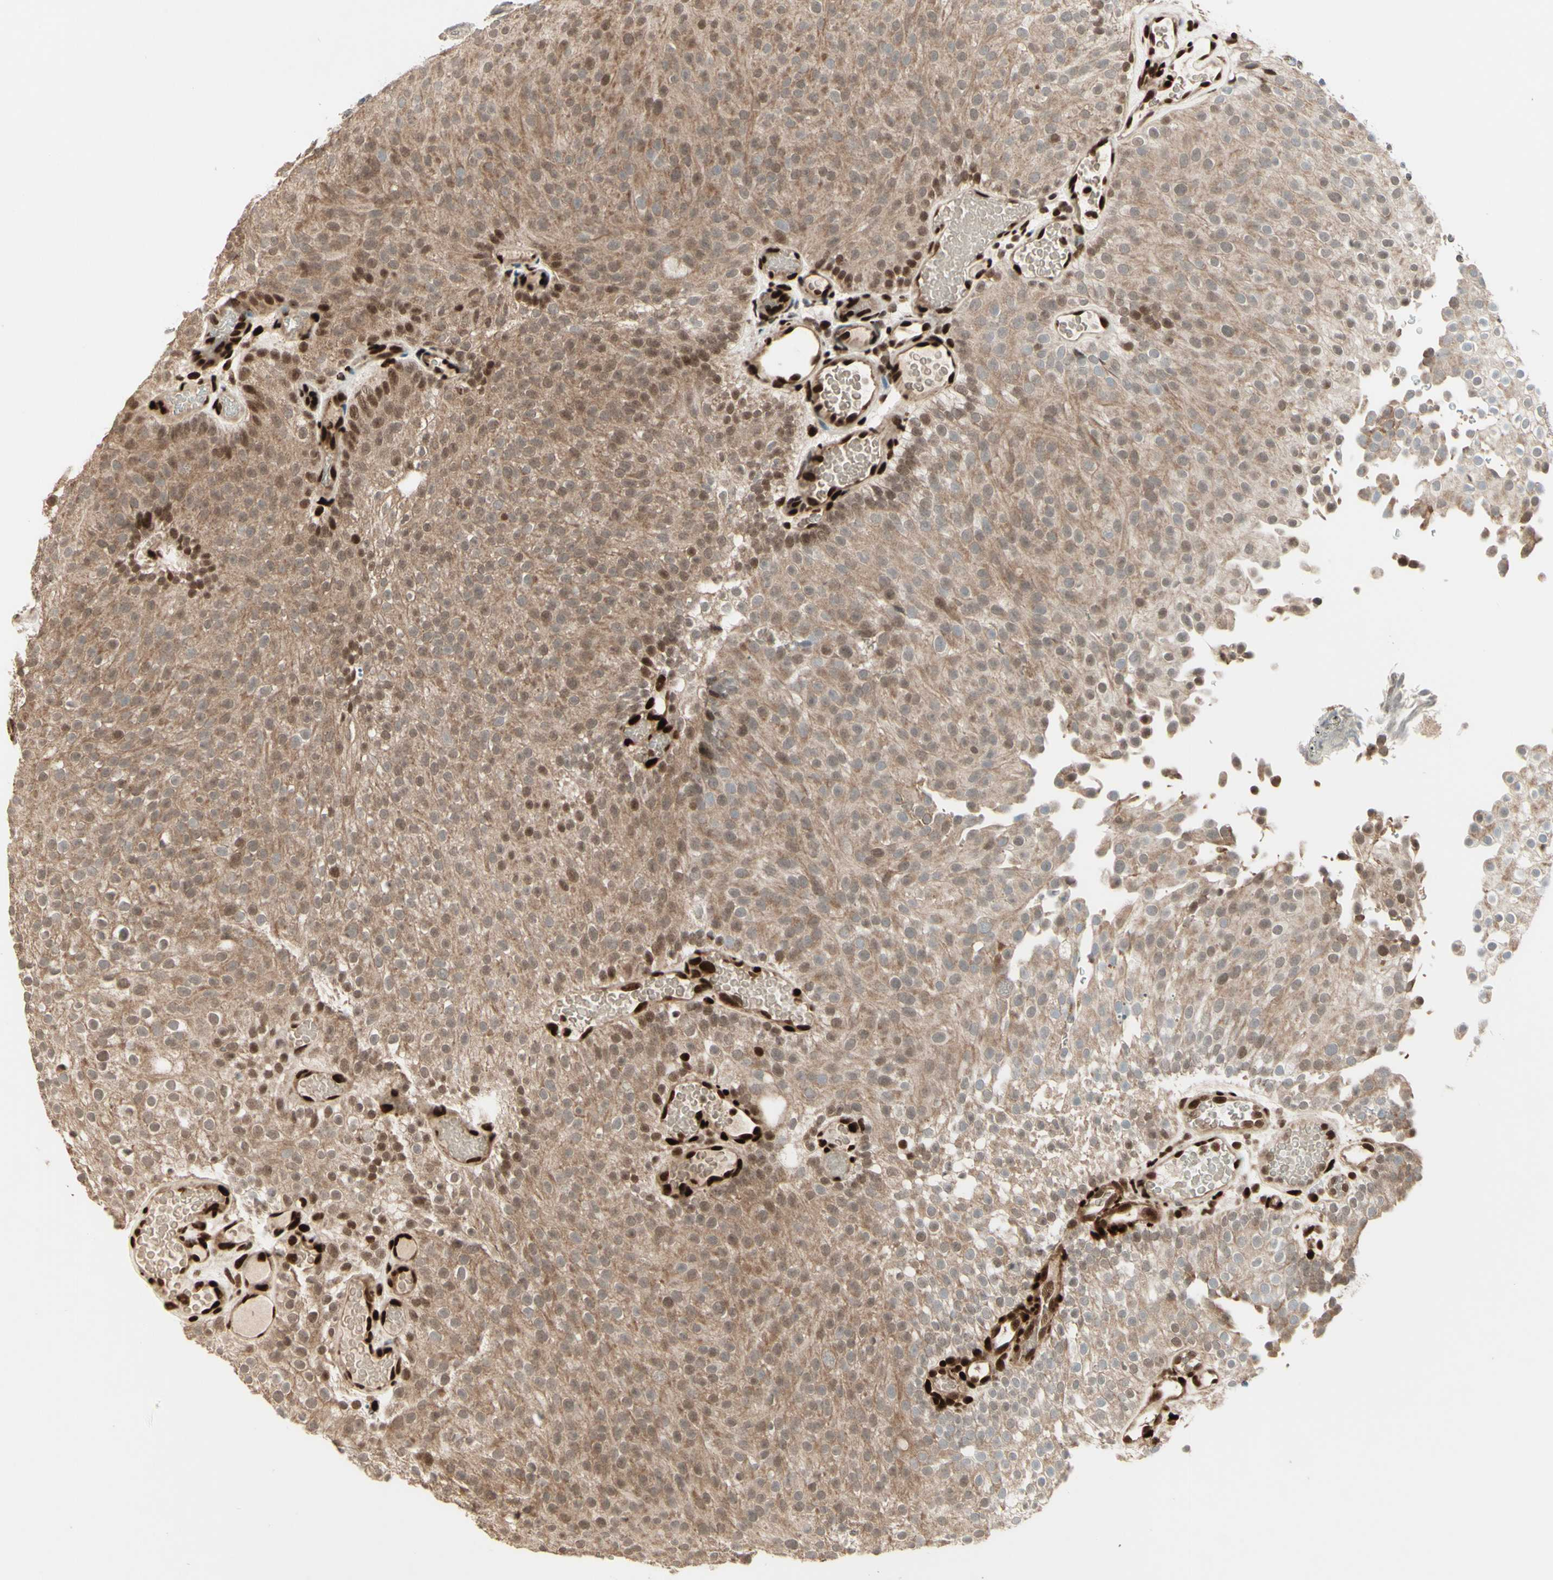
{"staining": {"intensity": "weak", "quantity": ">75%", "location": "cytoplasmic/membranous,nuclear"}, "tissue": "urothelial cancer", "cell_type": "Tumor cells", "image_type": "cancer", "snomed": [{"axis": "morphology", "description": "Urothelial carcinoma, Low grade"}, {"axis": "topography", "description": "Urinary bladder"}], "caption": "Protein staining exhibits weak cytoplasmic/membranous and nuclear expression in approximately >75% of tumor cells in urothelial carcinoma (low-grade). (DAB = brown stain, brightfield microscopy at high magnification).", "gene": "NR3C1", "patient": {"sex": "male", "age": 78}}